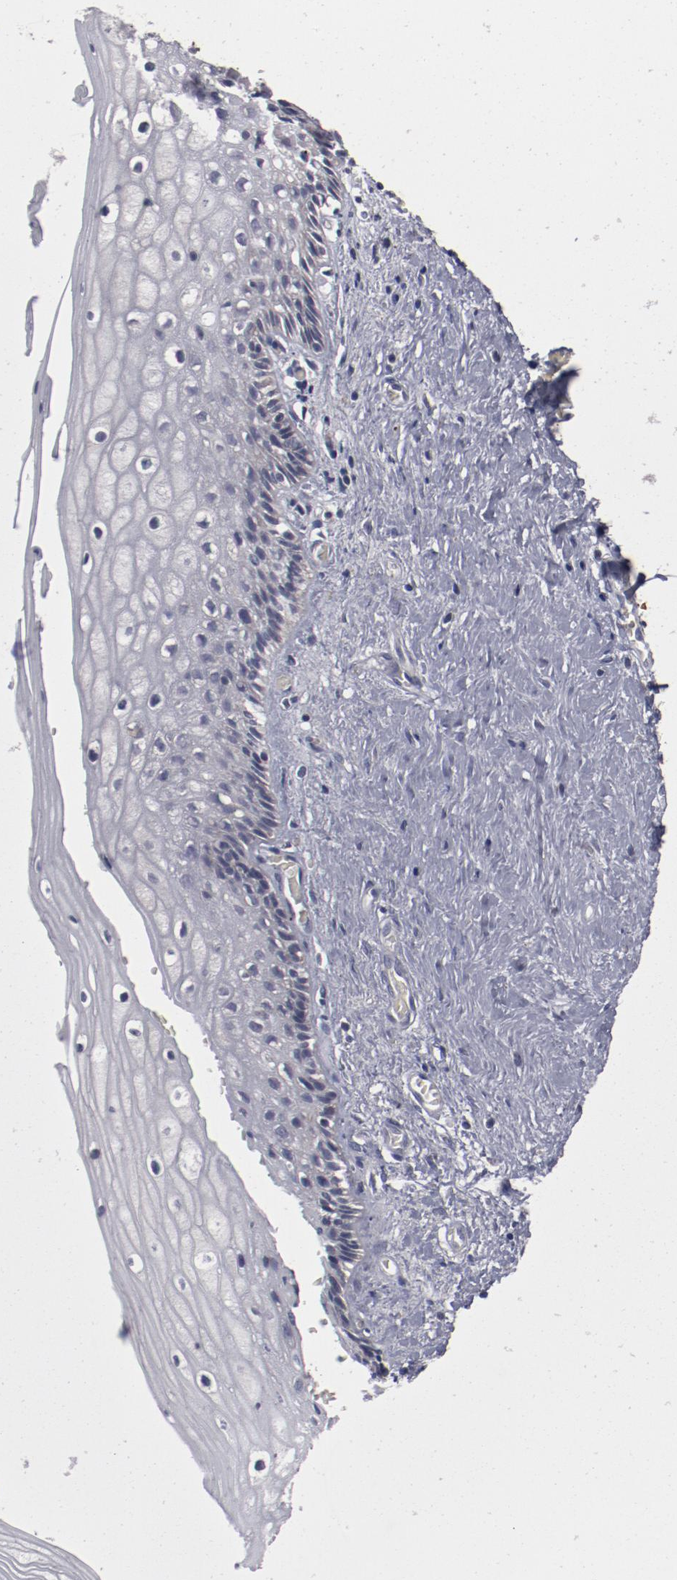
{"staining": {"intensity": "moderate", "quantity": "<25%", "location": "cytoplasmic/membranous"}, "tissue": "vagina", "cell_type": "Squamous epithelial cells", "image_type": "normal", "snomed": [{"axis": "morphology", "description": "Normal tissue, NOS"}, {"axis": "topography", "description": "Vagina"}], "caption": "A histopathology image of human vagina stained for a protein displays moderate cytoplasmic/membranous brown staining in squamous epithelial cells. Nuclei are stained in blue.", "gene": "MYOM2", "patient": {"sex": "female", "age": 46}}